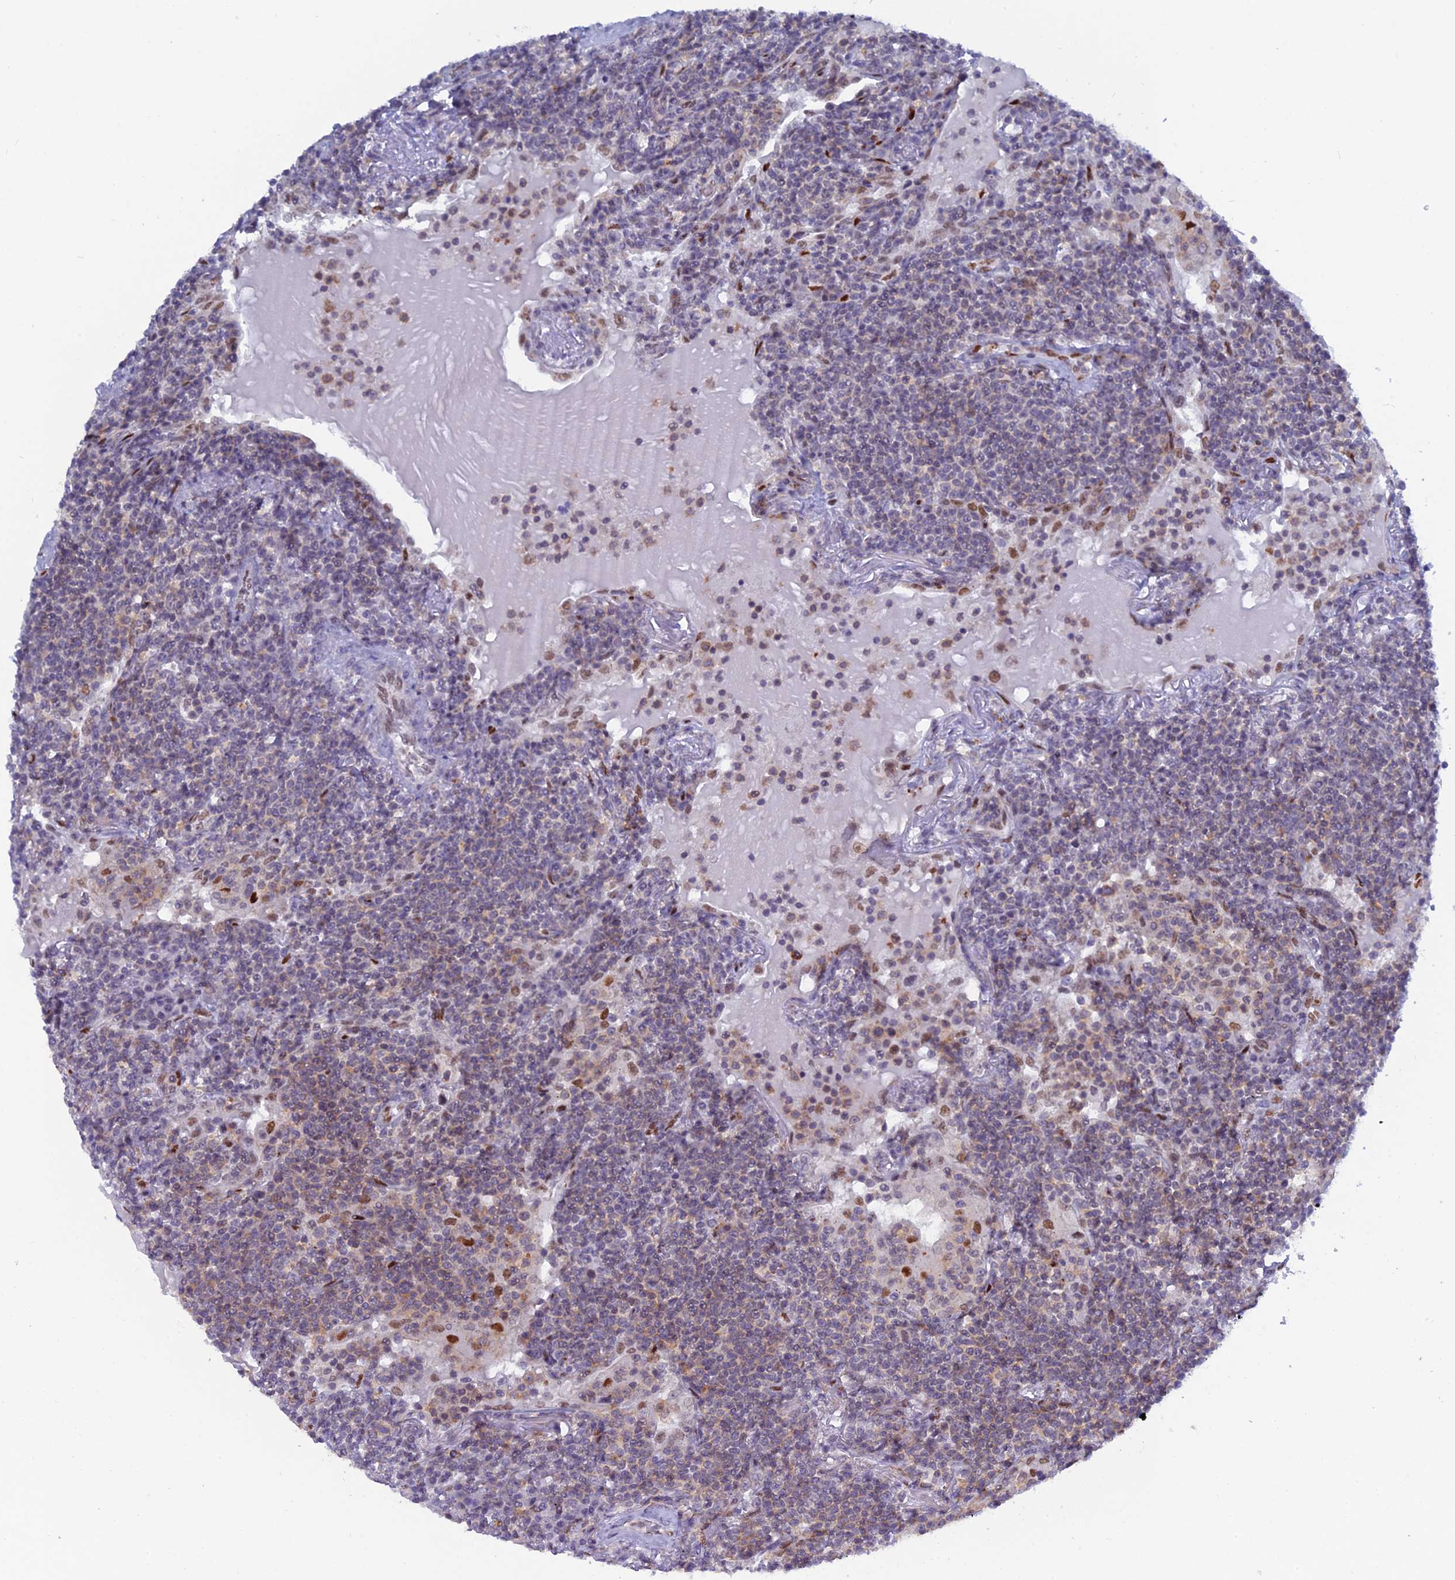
{"staining": {"intensity": "weak", "quantity": "<25%", "location": "cytoplasmic/membranous"}, "tissue": "lymphoma", "cell_type": "Tumor cells", "image_type": "cancer", "snomed": [{"axis": "morphology", "description": "Malignant lymphoma, non-Hodgkin's type, Low grade"}, {"axis": "topography", "description": "Lung"}], "caption": "High magnification brightfield microscopy of malignant lymphoma, non-Hodgkin's type (low-grade) stained with DAB (brown) and counterstained with hematoxylin (blue): tumor cells show no significant positivity. (DAB (3,3'-diaminobenzidine) IHC visualized using brightfield microscopy, high magnification).", "gene": "NOL4L", "patient": {"sex": "female", "age": 71}}